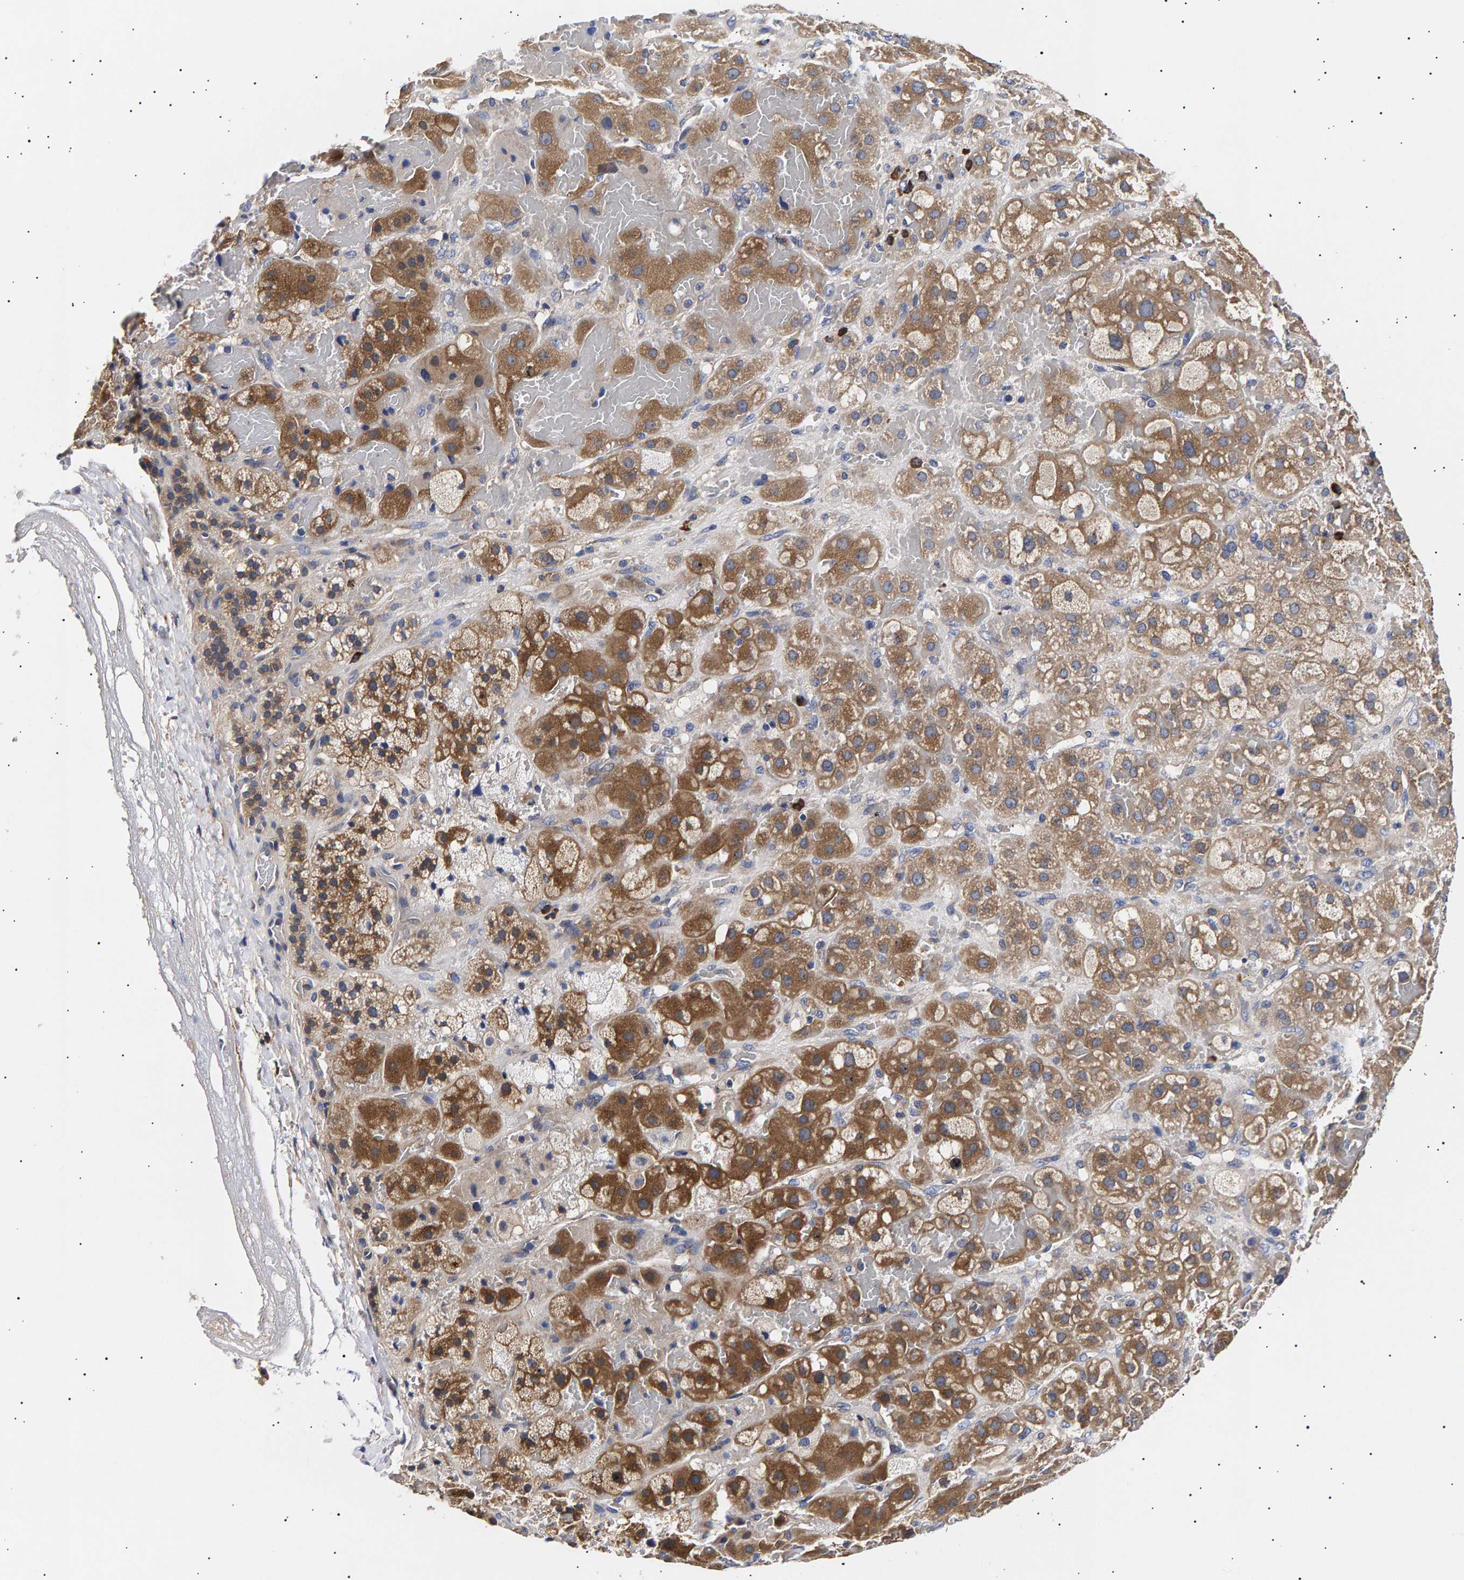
{"staining": {"intensity": "moderate", "quantity": ">75%", "location": "cytoplasmic/membranous"}, "tissue": "adrenal gland", "cell_type": "Glandular cells", "image_type": "normal", "snomed": [{"axis": "morphology", "description": "Normal tissue, NOS"}, {"axis": "topography", "description": "Adrenal gland"}], "caption": "Brown immunohistochemical staining in benign human adrenal gland exhibits moderate cytoplasmic/membranous positivity in approximately >75% of glandular cells.", "gene": "ANKRD40", "patient": {"sex": "female", "age": 47}}